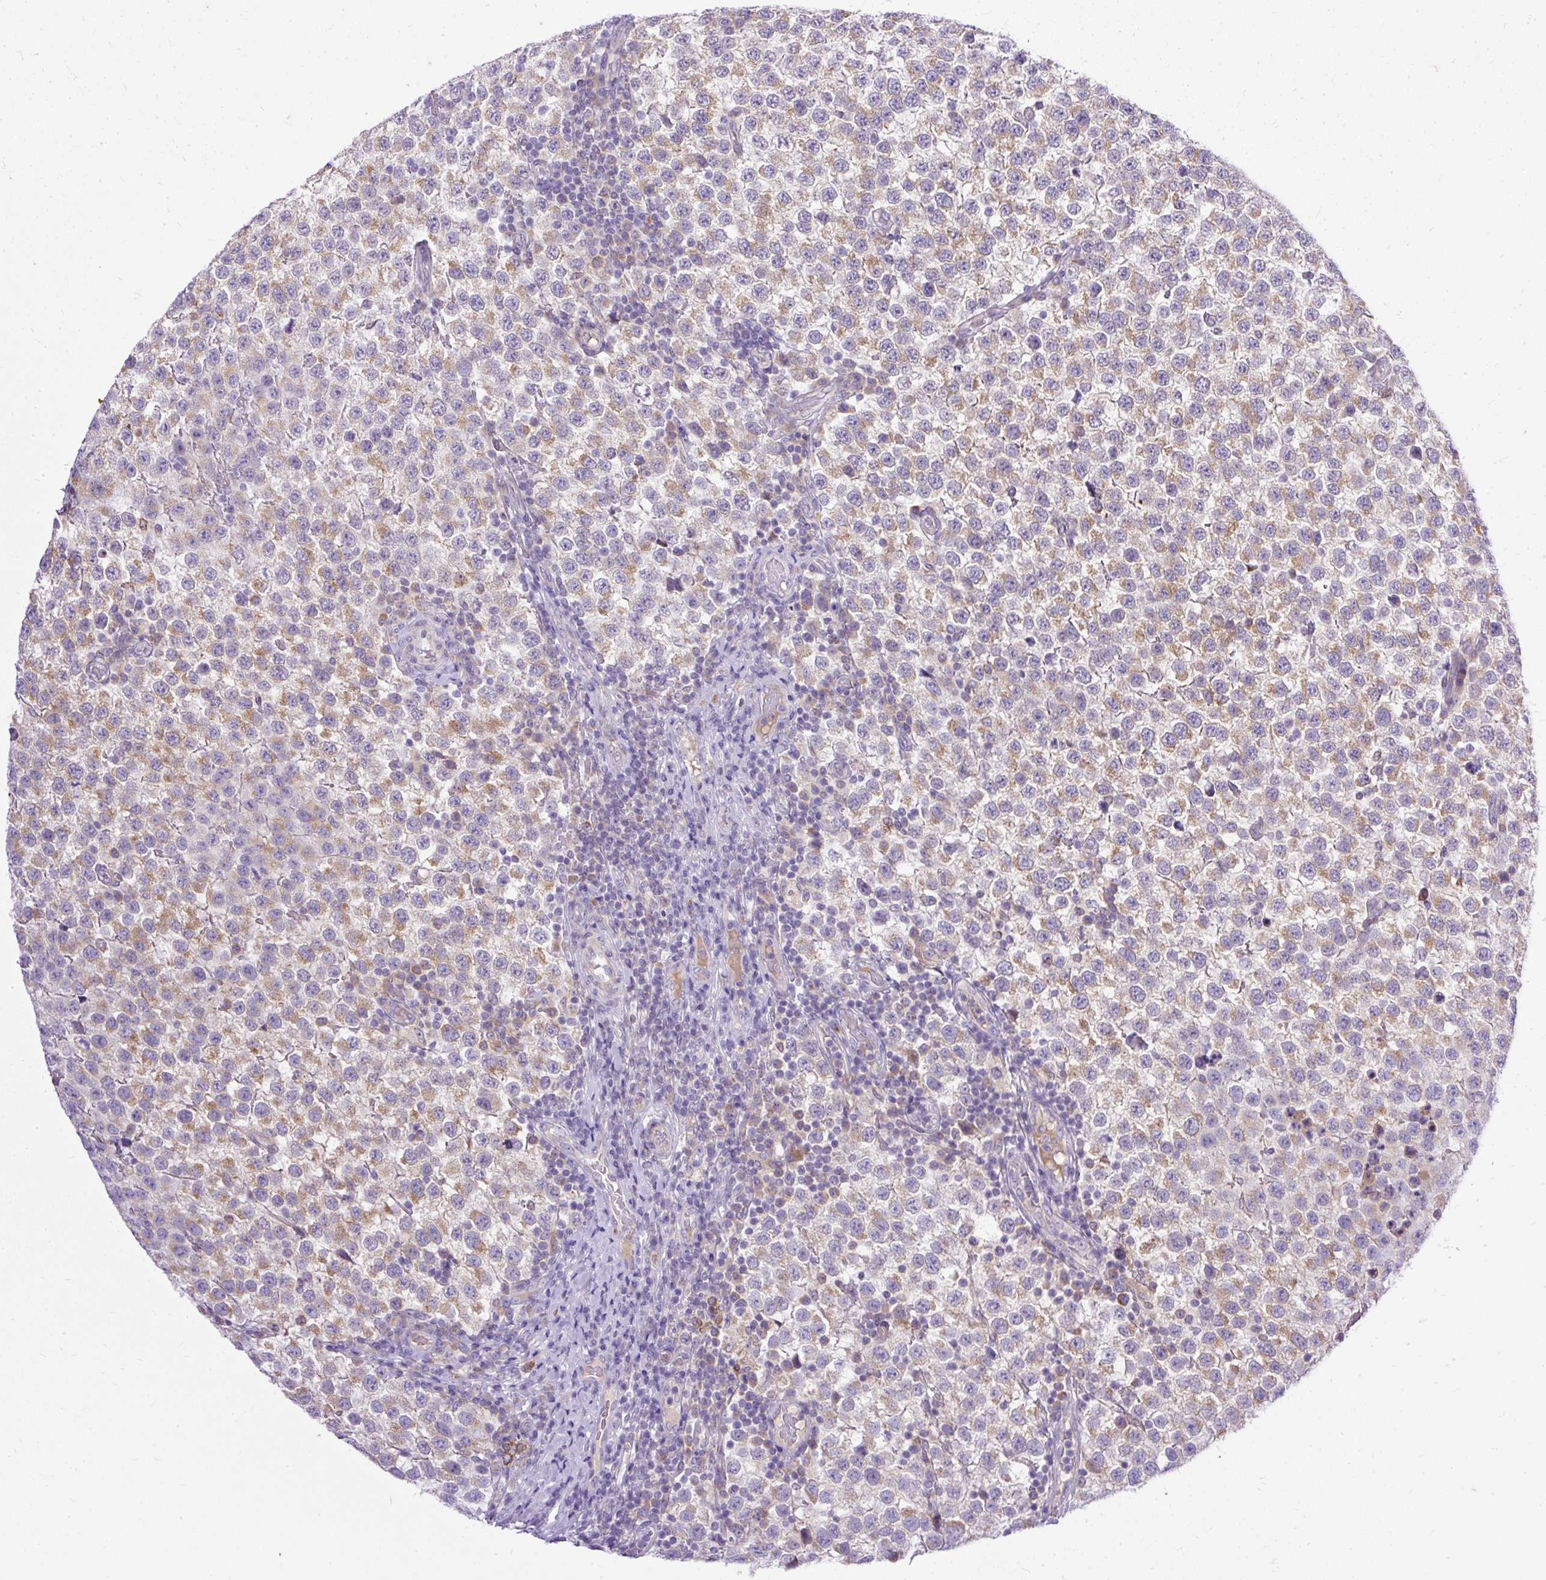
{"staining": {"intensity": "moderate", "quantity": "25%-75%", "location": "cytoplasmic/membranous"}, "tissue": "testis cancer", "cell_type": "Tumor cells", "image_type": "cancer", "snomed": [{"axis": "morphology", "description": "Seminoma, NOS"}, {"axis": "topography", "description": "Testis"}], "caption": "Immunohistochemical staining of human testis seminoma displays medium levels of moderate cytoplasmic/membranous protein positivity in approximately 25%-75% of tumor cells.", "gene": "AMFR", "patient": {"sex": "male", "age": 34}}